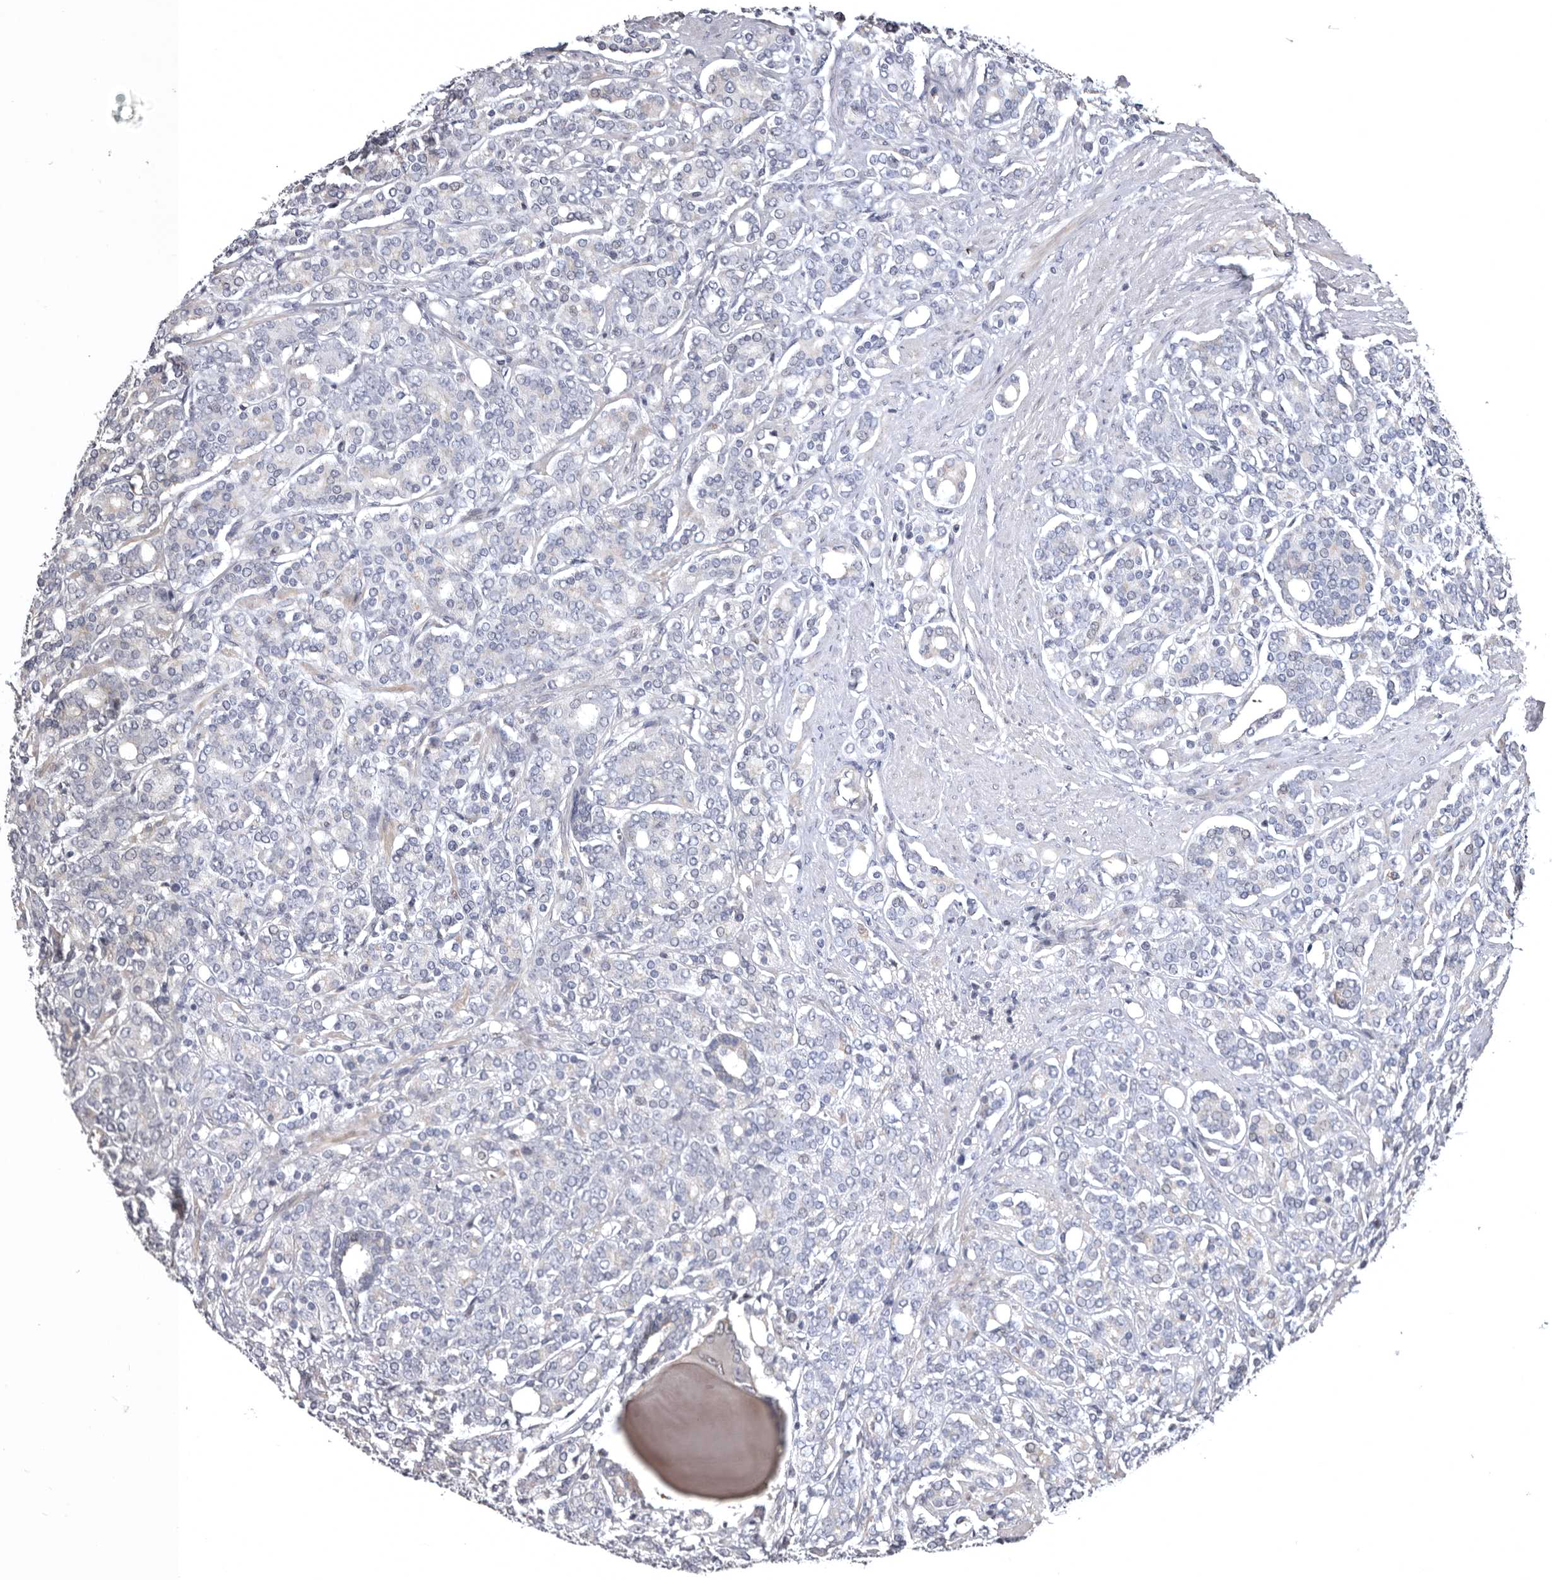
{"staining": {"intensity": "negative", "quantity": "none", "location": "none"}, "tissue": "prostate cancer", "cell_type": "Tumor cells", "image_type": "cancer", "snomed": [{"axis": "morphology", "description": "Adenocarcinoma, High grade"}, {"axis": "topography", "description": "Prostate"}], "caption": "Immunohistochemistry of human prostate cancer (high-grade adenocarcinoma) displays no positivity in tumor cells.", "gene": "RNF217", "patient": {"sex": "male", "age": 62}}